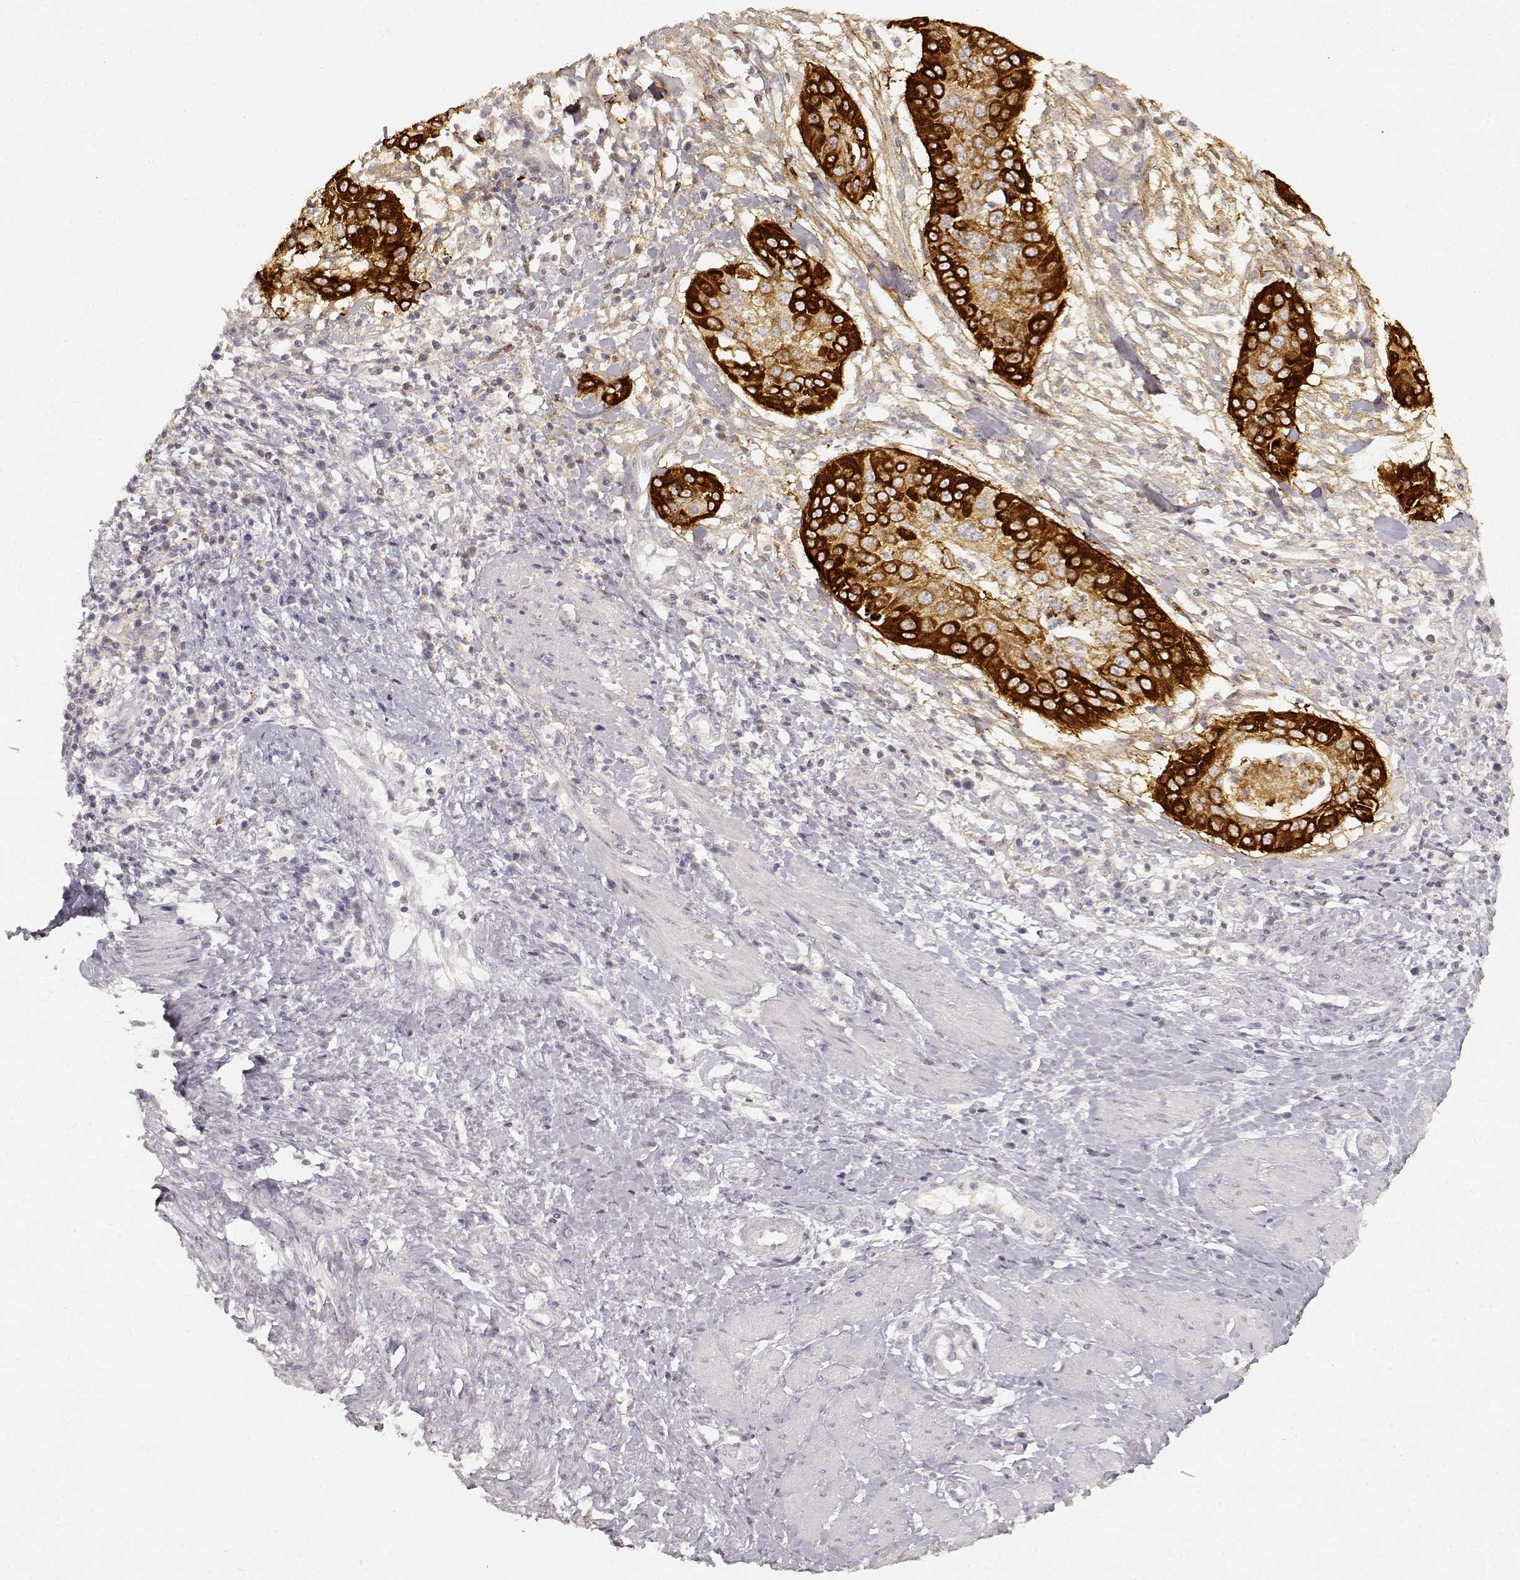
{"staining": {"intensity": "strong", "quantity": ">75%", "location": "cytoplasmic/membranous"}, "tissue": "cervical cancer", "cell_type": "Tumor cells", "image_type": "cancer", "snomed": [{"axis": "morphology", "description": "Squamous cell carcinoma, NOS"}, {"axis": "topography", "description": "Cervix"}], "caption": "A high amount of strong cytoplasmic/membranous staining is present in approximately >75% of tumor cells in cervical cancer tissue.", "gene": "LAMC2", "patient": {"sex": "female", "age": 39}}